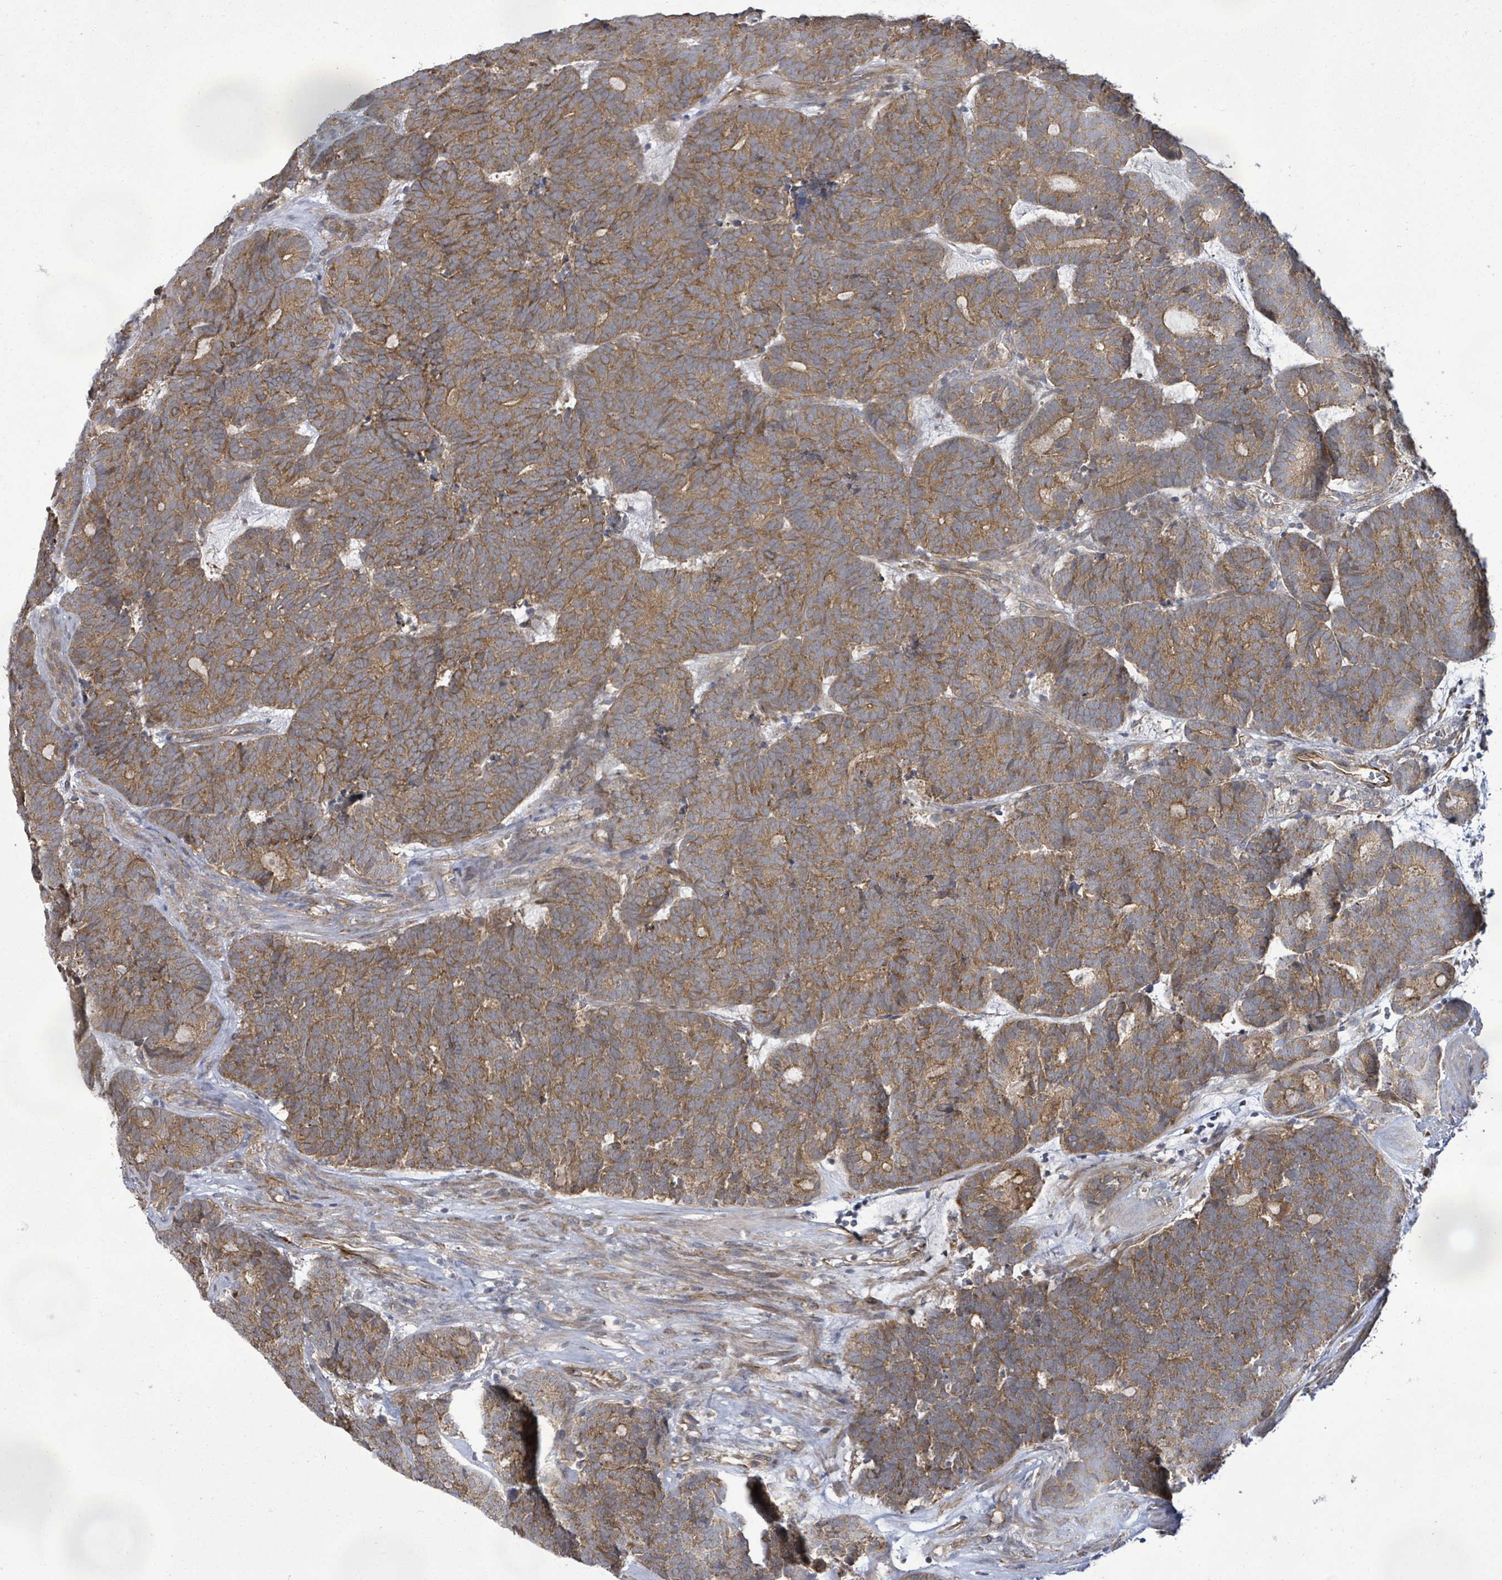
{"staining": {"intensity": "moderate", "quantity": ">75%", "location": "cytoplasmic/membranous"}, "tissue": "head and neck cancer", "cell_type": "Tumor cells", "image_type": "cancer", "snomed": [{"axis": "morphology", "description": "Adenocarcinoma, NOS"}, {"axis": "topography", "description": "Head-Neck"}], "caption": "Head and neck adenocarcinoma stained with a brown dye reveals moderate cytoplasmic/membranous positive expression in approximately >75% of tumor cells.", "gene": "KBTBD11", "patient": {"sex": "female", "age": 81}}